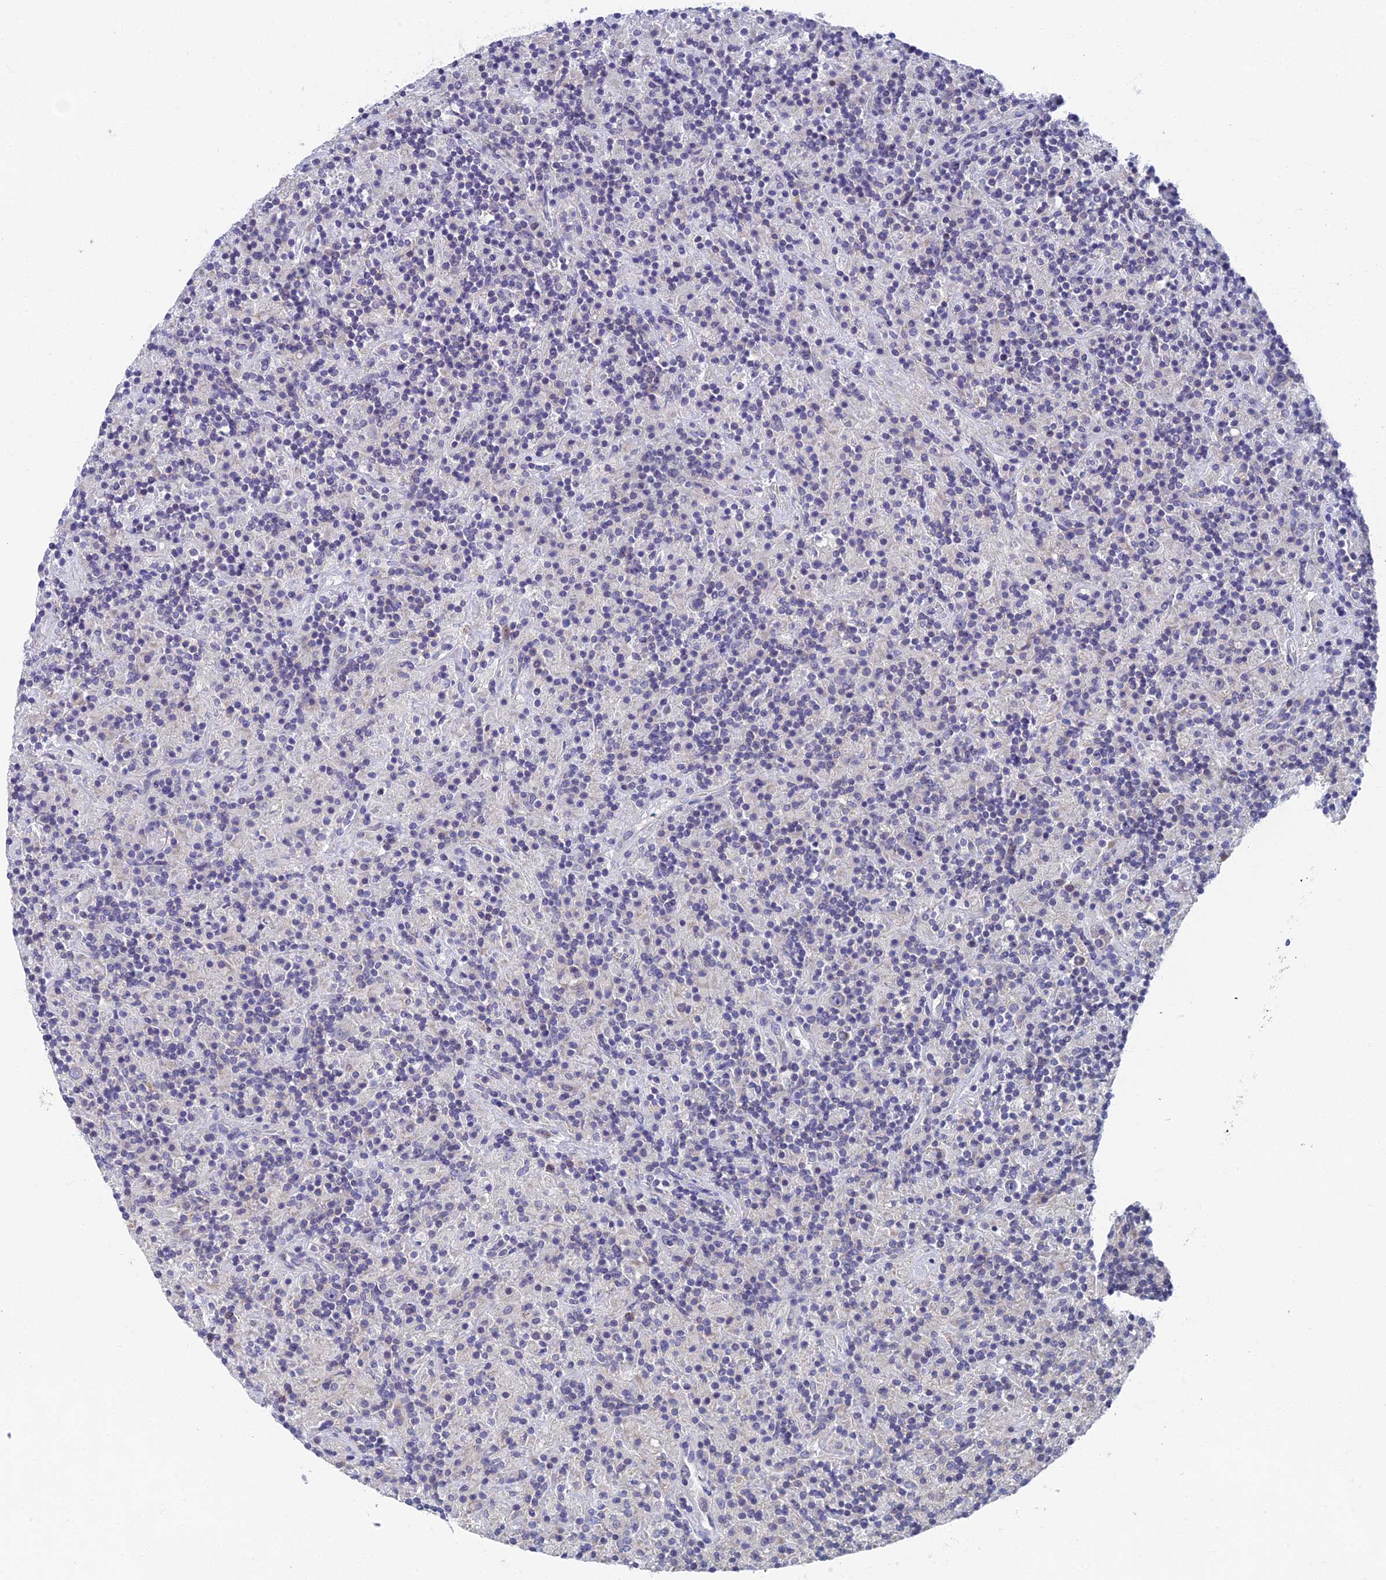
{"staining": {"intensity": "negative", "quantity": "none", "location": "none"}, "tissue": "lymphoma", "cell_type": "Tumor cells", "image_type": "cancer", "snomed": [{"axis": "morphology", "description": "Hodgkin's disease, NOS"}, {"axis": "topography", "description": "Lymph node"}], "caption": "Tumor cells show no significant protein positivity in Hodgkin's disease.", "gene": "SPIN4", "patient": {"sex": "male", "age": 70}}